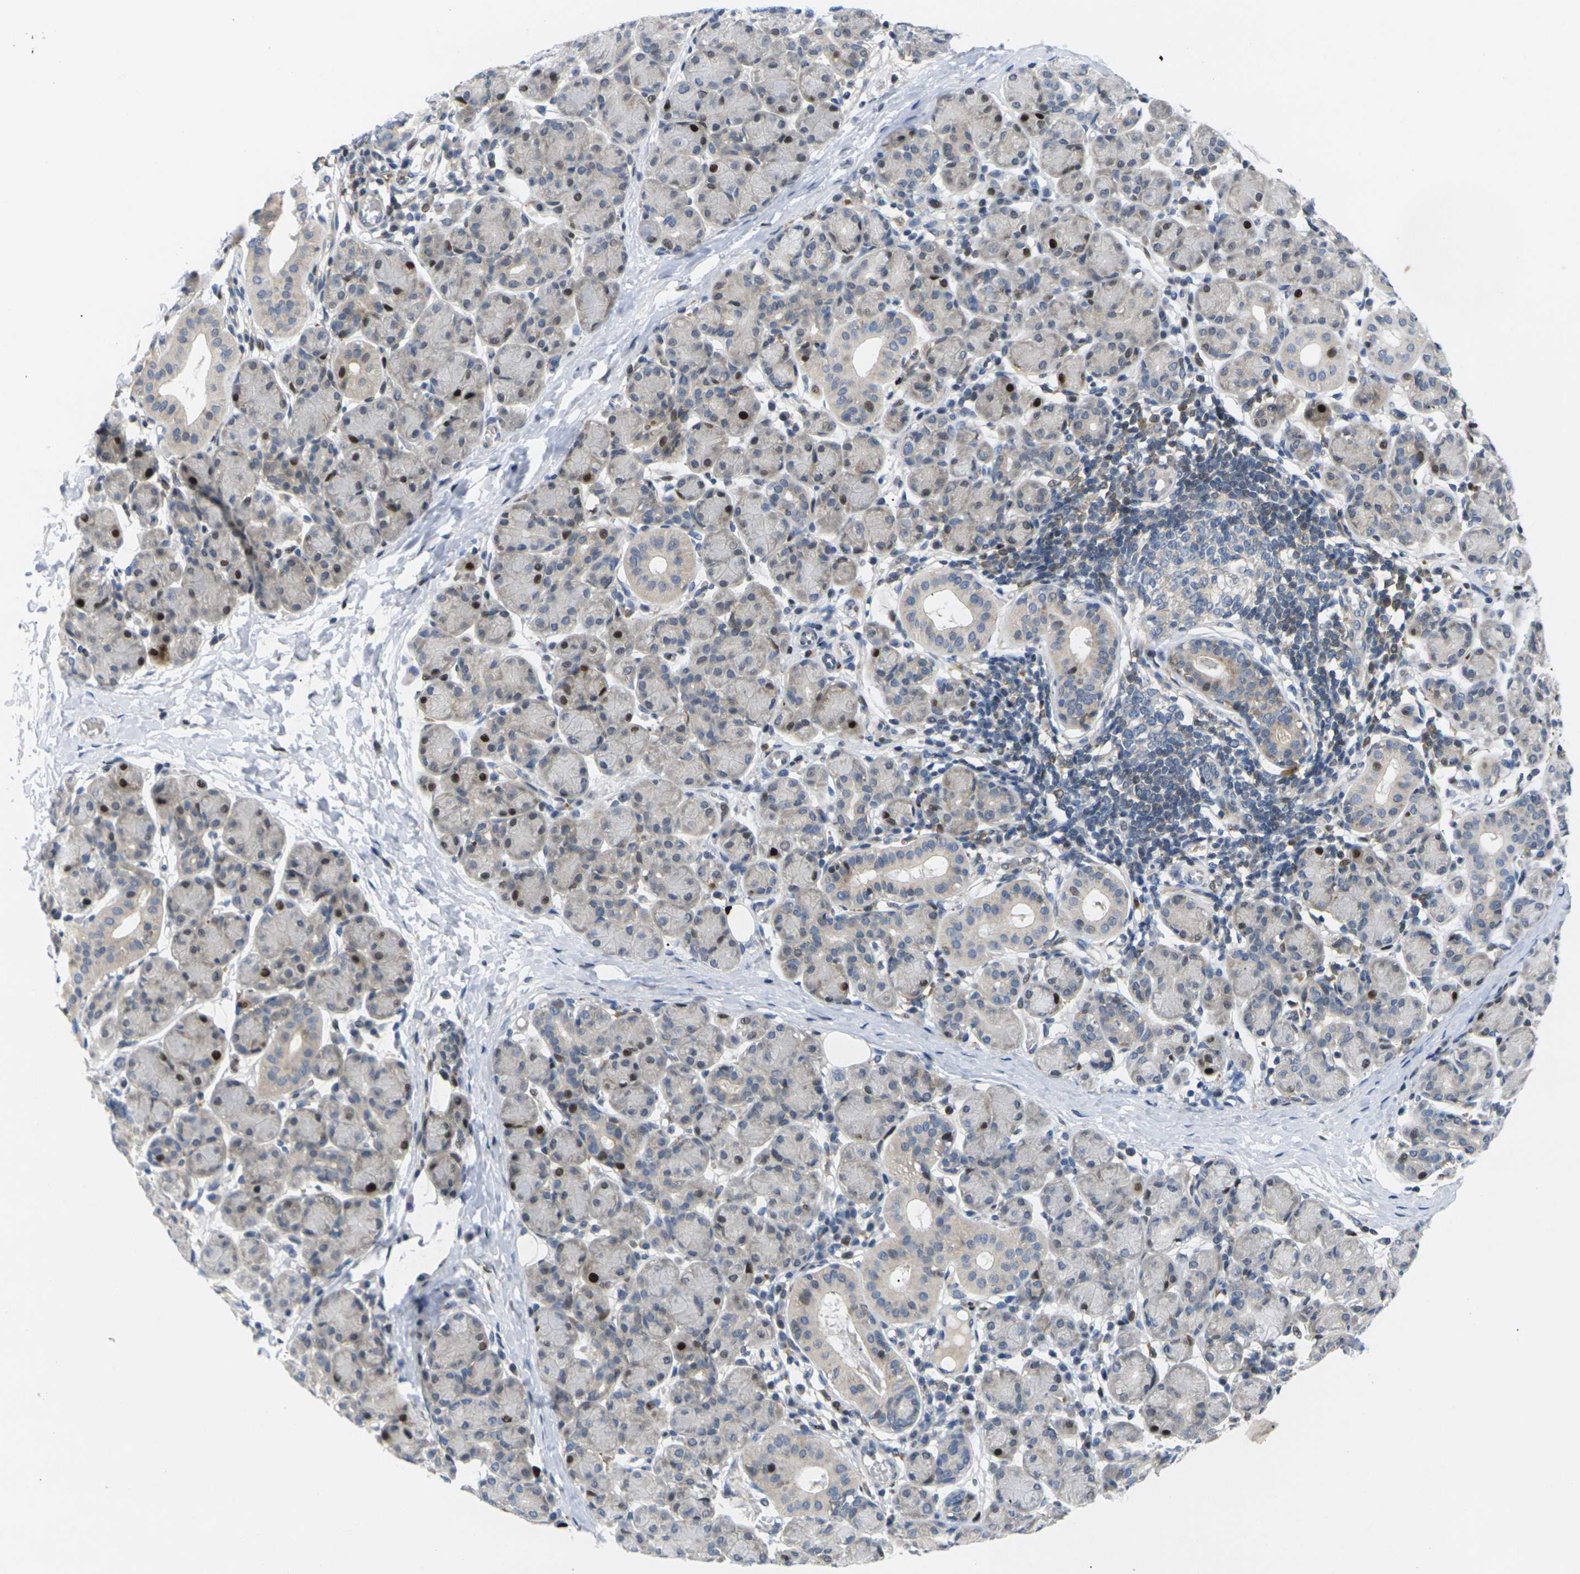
{"staining": {"intensity": "strong", "quantity": "25%-75%", "location": "nuclear"}, "tissue": "salivary gland", "cell_type": "Glandular cells", "image_type": "normal", "snomed": [{"axis": "morphology", "description": "Normal tissue, NOS"}, {"axis": "morphology", "description": "Inflammation, NOS"}, {"axis": "topography", "description": "Lymph node"}, {"axis": "topography", "description": "Salivary gland"}], "caption": "Protein staining exhibits strong nuclear positivity in approximately 25%-75% of glandular cells in unremarkable salivary gland.", "gene": "RPS6KA3", "patient": {"sex": "male", "age": 3}}